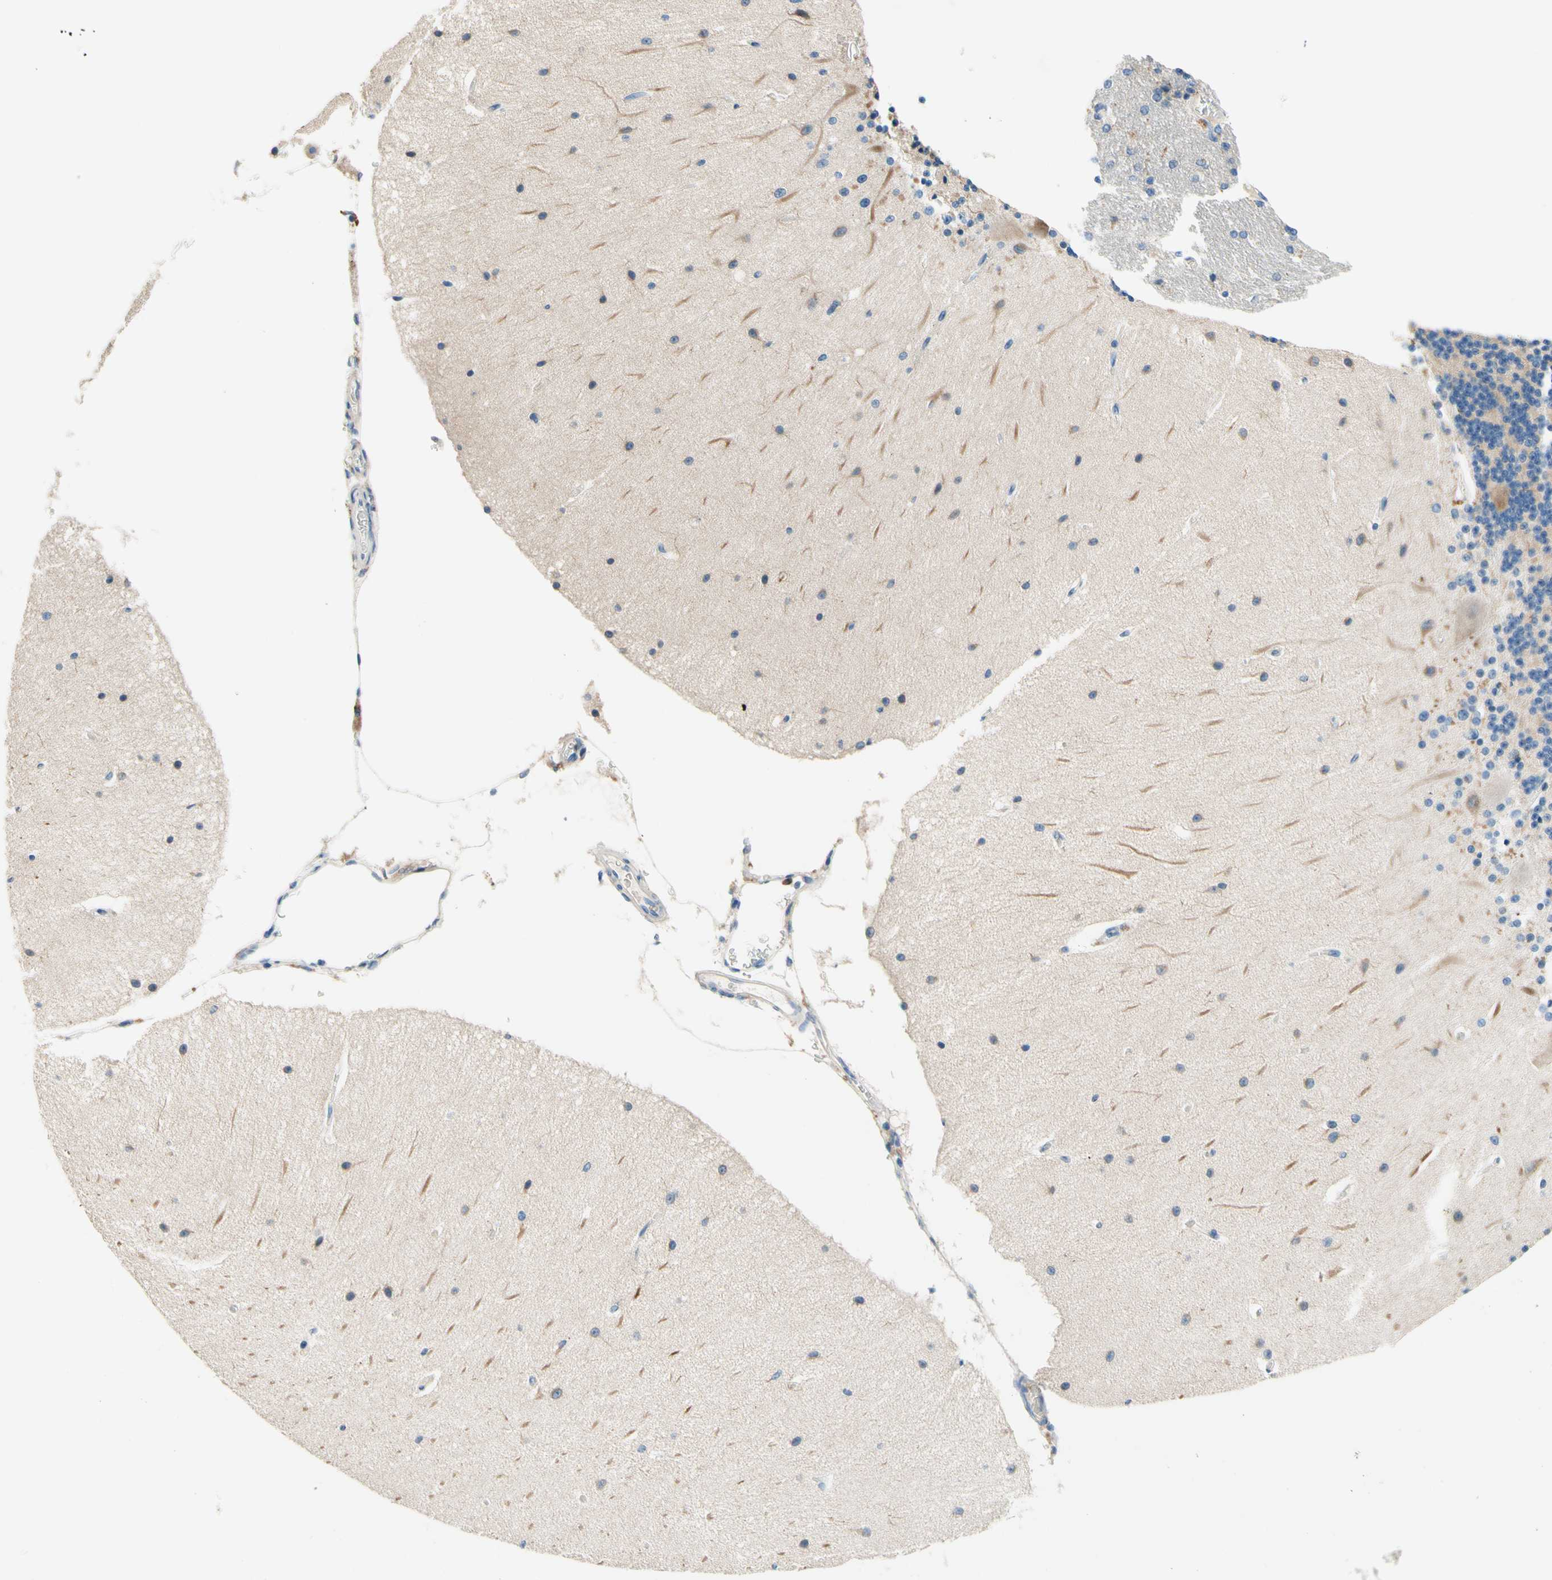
{"staining": {"intensity": "weak", "quantity": "<25%", "location": "cytoplasmic/membranous"}, "tissue": "cerebellum", "cell_type": "Cells in granular layer", "image_type": "normal", "snomed": [{"axis": "morphology", "description": "Normal tissue, NOS"}, {"axis": "topography", "description": "Cerebellum"}], "caption": "This is an immunohistochemistry image of normal human cerebellum. There is no positivity in cells in granular layer.", "gene": "SIGLEC9", "patient": {"sex": "female", "age": 54}}